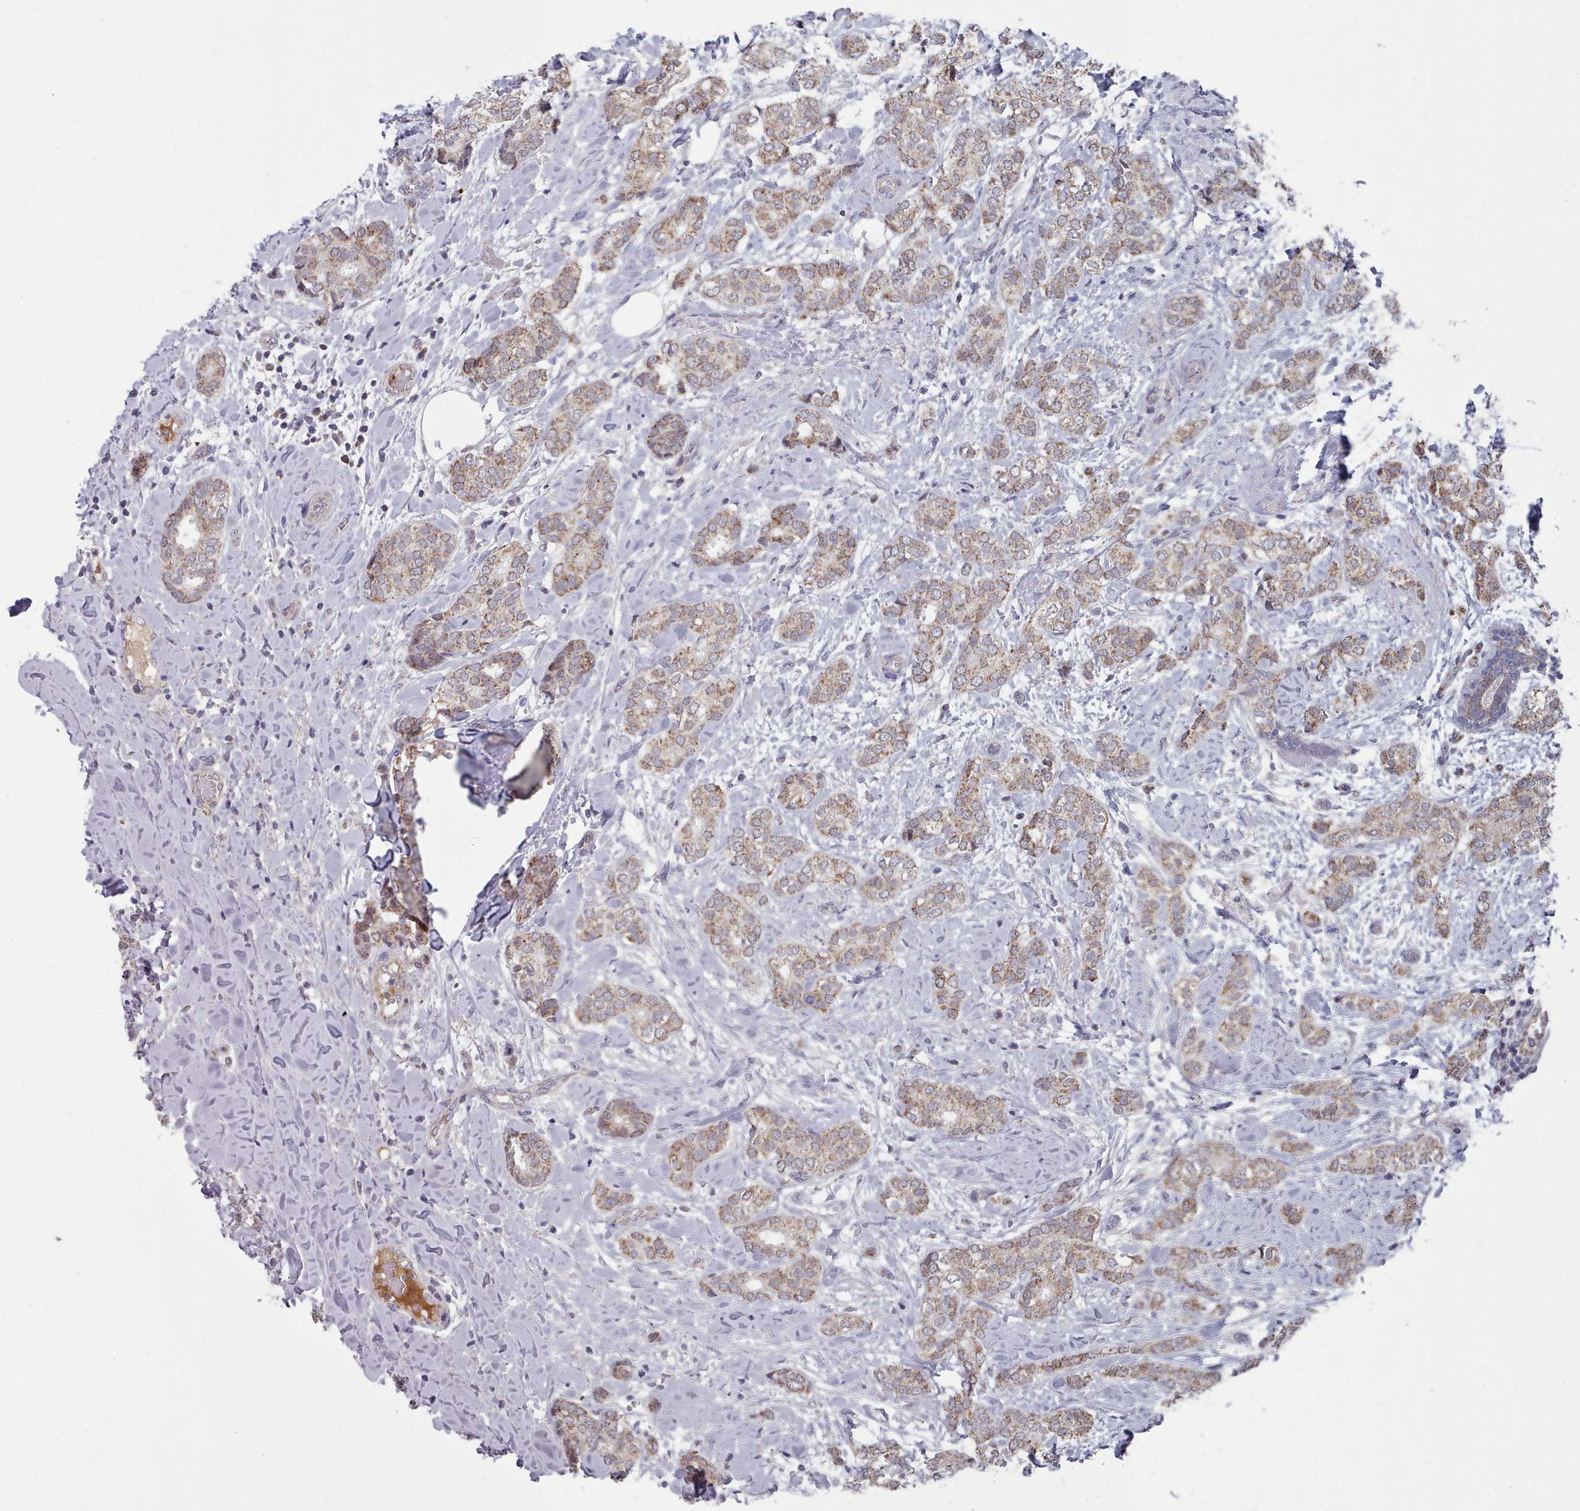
{"staining": {"intensity": "moderate", "quantity": ">75%", "location": "cytoplasmic/membranous"}, "tissue": "breast cancer", "cell_type": "Tumor cells", "image_type": "cancer", "snomed": [{"axis": "morphology", "description": "Duct carcinoma"}, {"axis": "topography", "description": "Breast"}], "caption": "A micrograph showing moderate cytoplasmic/membranous staining in about >75% of tumor cells in breast cancer (infiltrating ductal carcinoma), as visualized by brown immunohistochemical staining.", "gene": "TRARG1", "patient": {"sex": "female", "age": 73}}